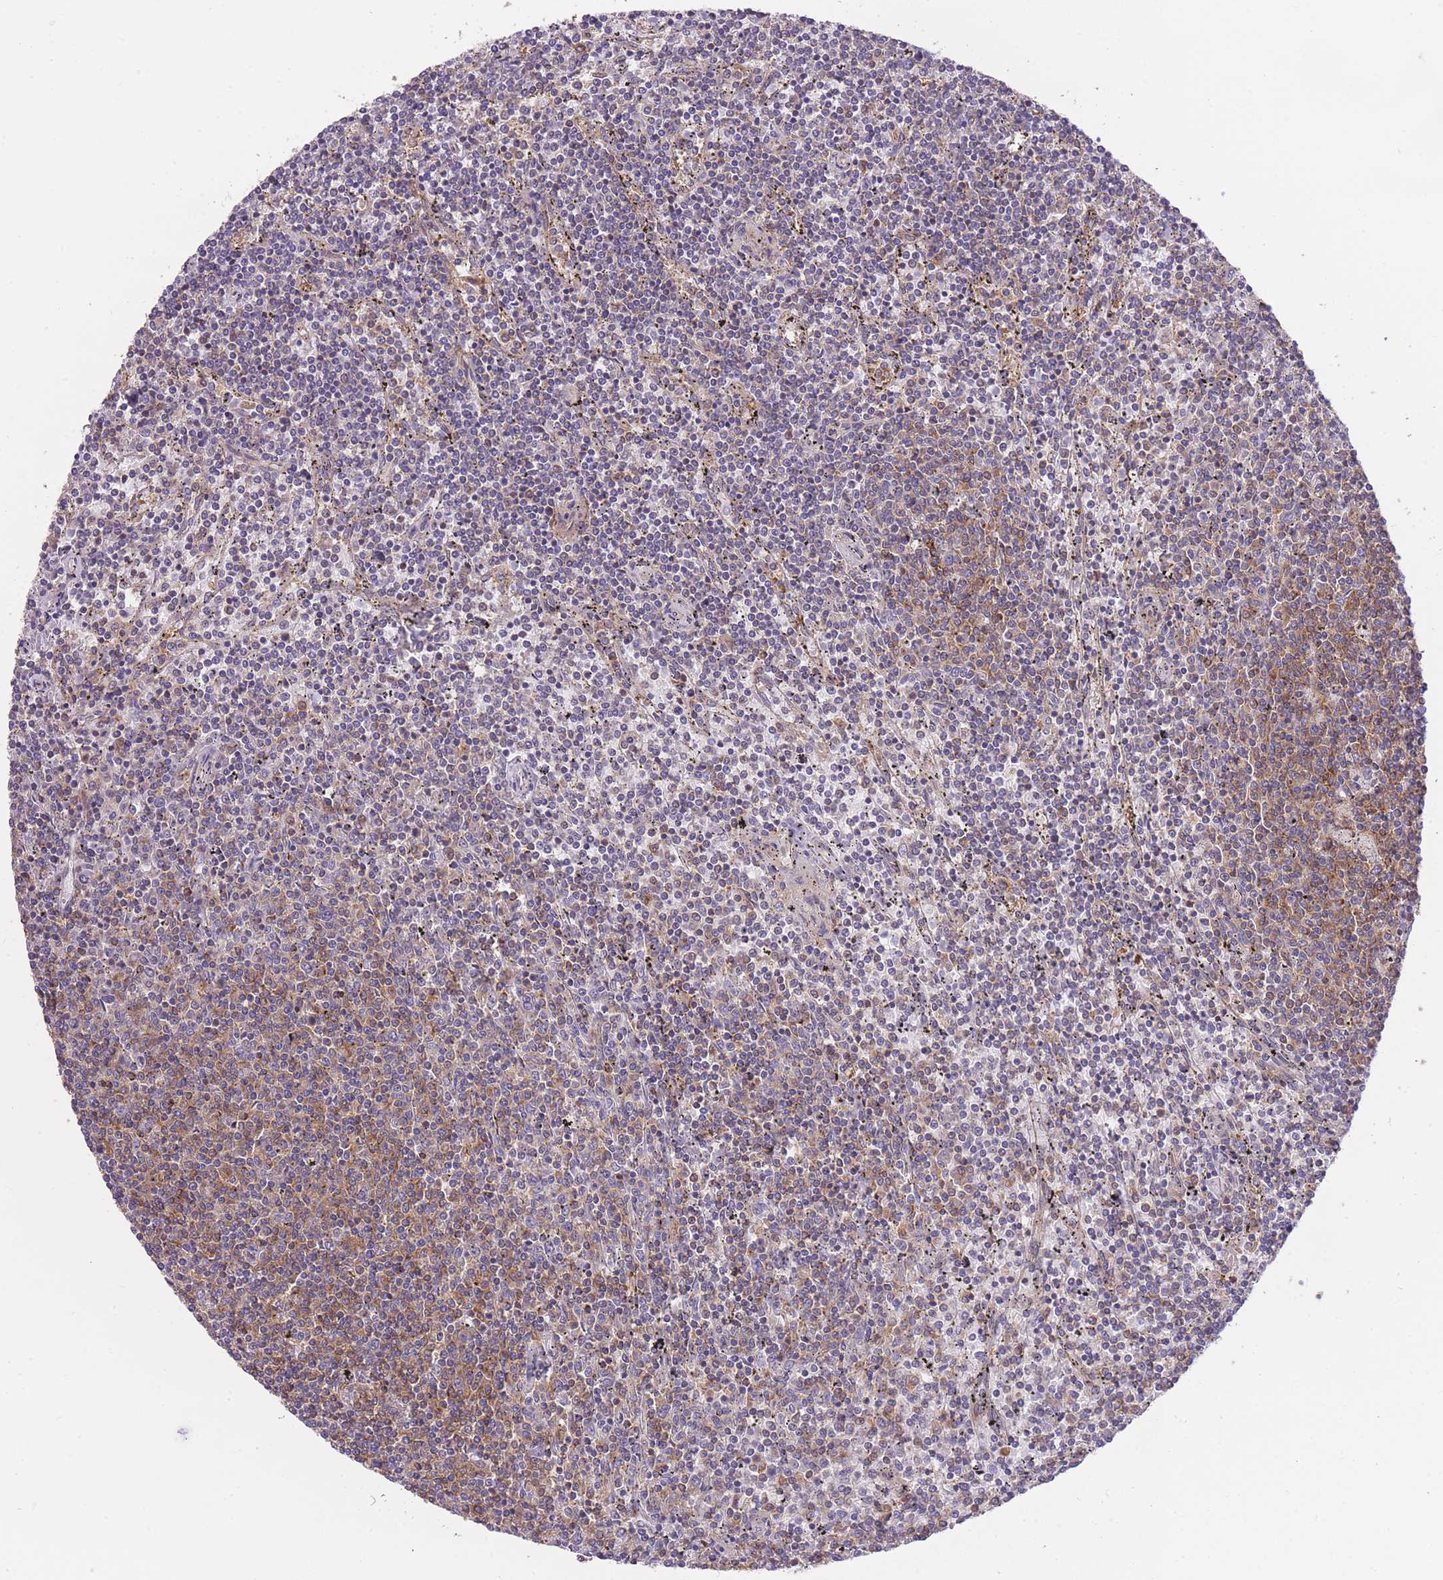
{"staining": {"intensity": "negative", "quantity": "none", "location": "none"}, "tissue": "lymphoma", "cell_type": "Tumor cells", "image_type": "cancer", "snomed": [{"axis": "morphology", "description": "Malignant lymphoma, non-Hodgkin's type, Low grade"}, {"axis": "topography", "description": "Spleen"}], "caption": "Immunohistochemistry (IHC) of malignant lymphoma, non-Hodgkin's type (low-grade) exhibits no staining in tumor cells.", "gene": "PRKAR1A", "patient": {"sex": "female", "age": 50}}